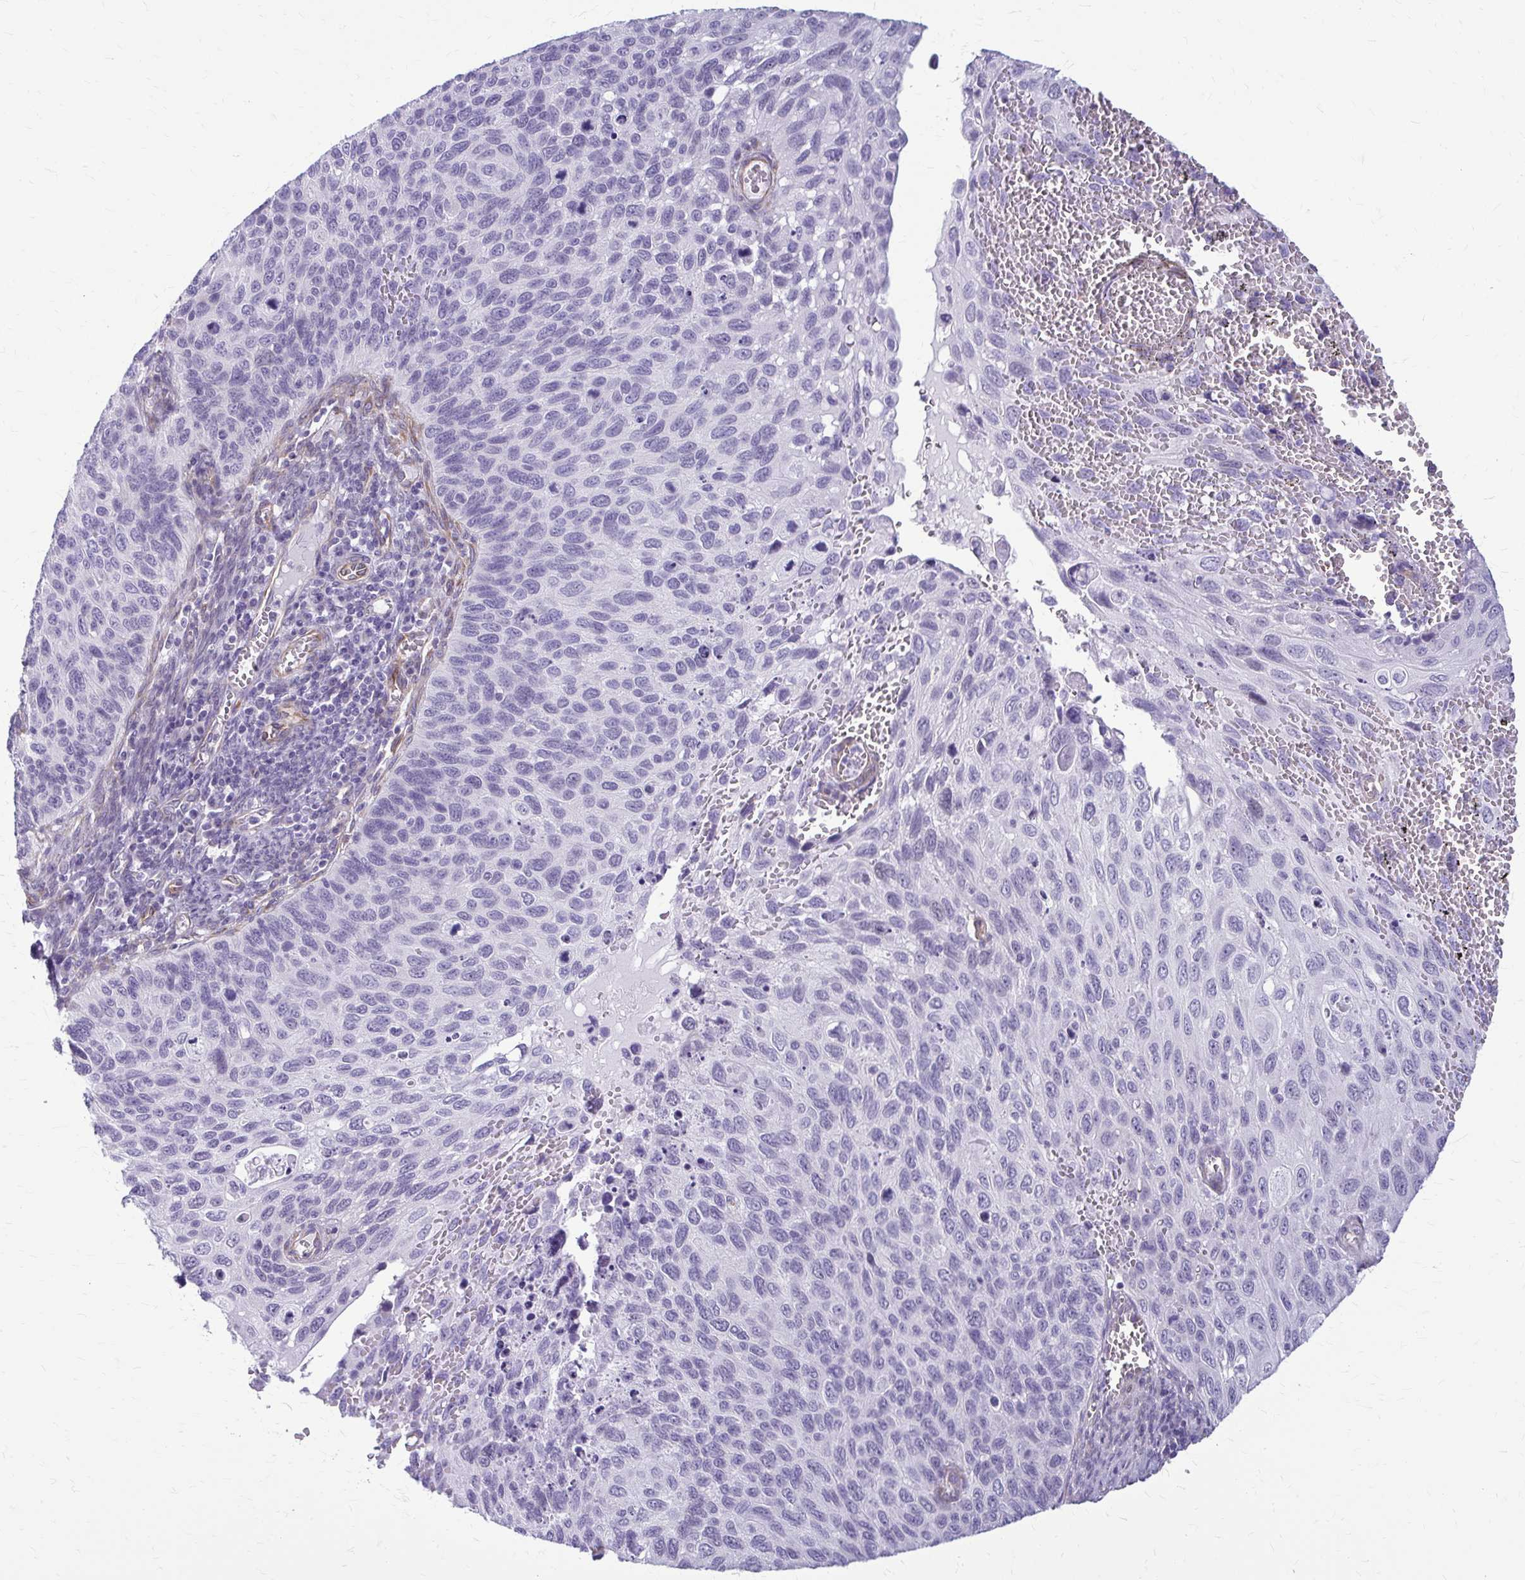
{"staining": {"intensity": "negative", "quantity": "none", "location": "none"}, "tissue": "cervical cancer", "cell_type": "Tumor cells", "image_type": "cancer", "snomed": [{"axis": "morphology", "description": "Squamous cell carcinoma, NOS"}, {"axis": "topography", "description": "Cervix"}], "caption": "Tumor cells are negative for protein expression in human cervical cancer (squamous cell carcinoma). (Brightfield microscopy of DAB (3,3'-diaminobenzidine) immunohistochemistry at high magnification).", "gene": "DEPP1", "patient": {"sex": "female", "age": 70}}